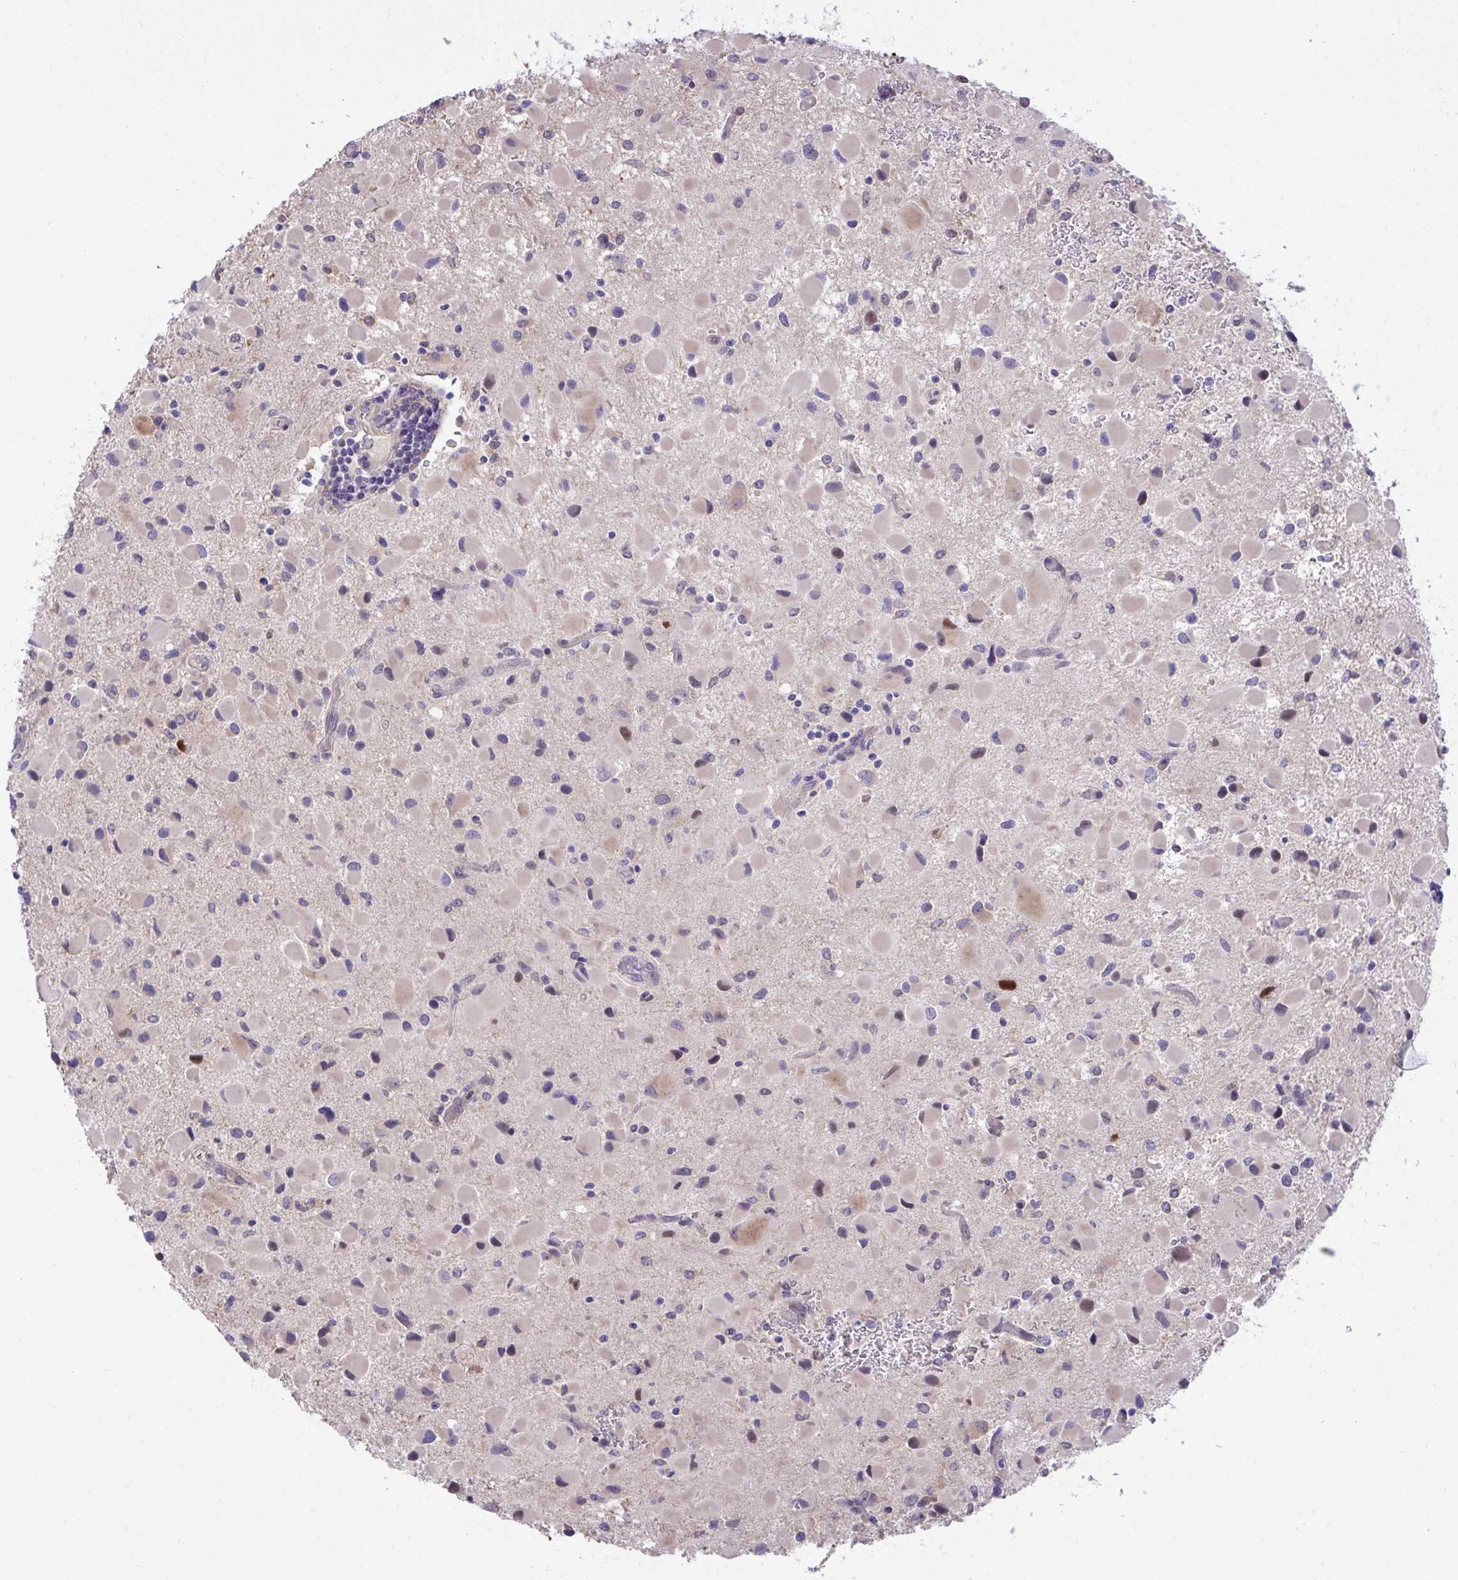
{"staining": {"intensity": "weak", "quantity": "<25%", "location": "cytoplasmic/membranous,nuclear"}, "tissue": "glioma", "cell_type": "Tumor cells", "image_type": "cancer", "snomed": [{"axis": "morphology", "description": "Glioma, malignant, Low grade"}, {"axis": "topography", "description": "Brain"}], "caption": "Tumor cells are negative for protein expression in human glioma. (Immunohistochemistry, brightfield microscopy, high magnification).", "gene": "CENPQ", "patient": {"sex": "female", "age": 32}}